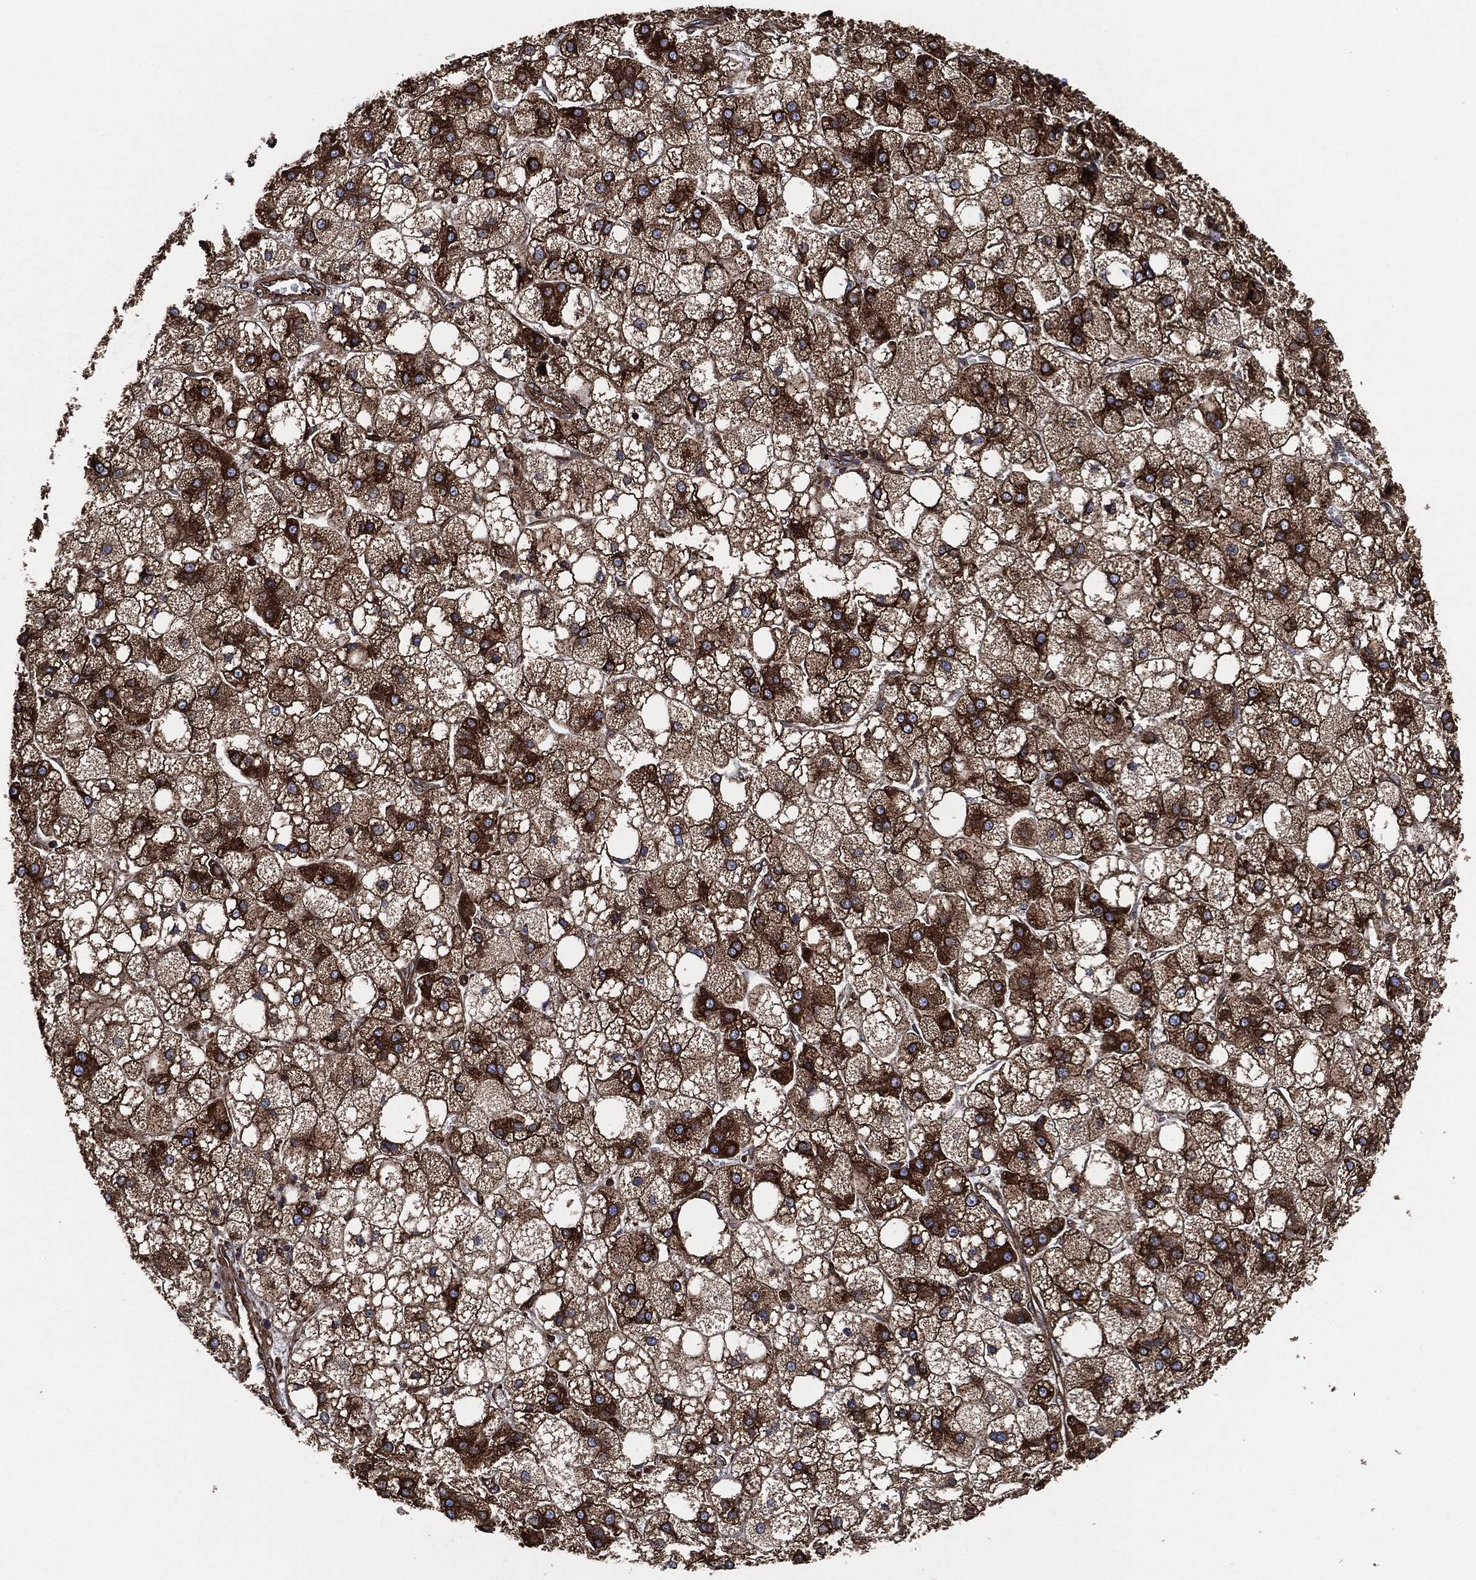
{"staining": {"intensity": "strong", "quantity": ">75%", "location": "cytoplasmic/membranous"}, "tissue": "liver cancer", "cell_type": "Tumor cells", "image_type": "cancer", "snomed": [{"axis": "morphology", "description": "Carcinoma, Hepatocellular, NOS"}, {"axis": "topography", "description": "Liver"}], "caption": "A brown stain labels strong cytoplasmic/membranous staining of a protein in liver cancer tumor cells. The protein is stained brown, and the nuclei are stained in blue (DAB IHC with brightfield microscopy, high magnification).", "gene": "AMFR", "patient": {"sex": "male", "age": 73}}